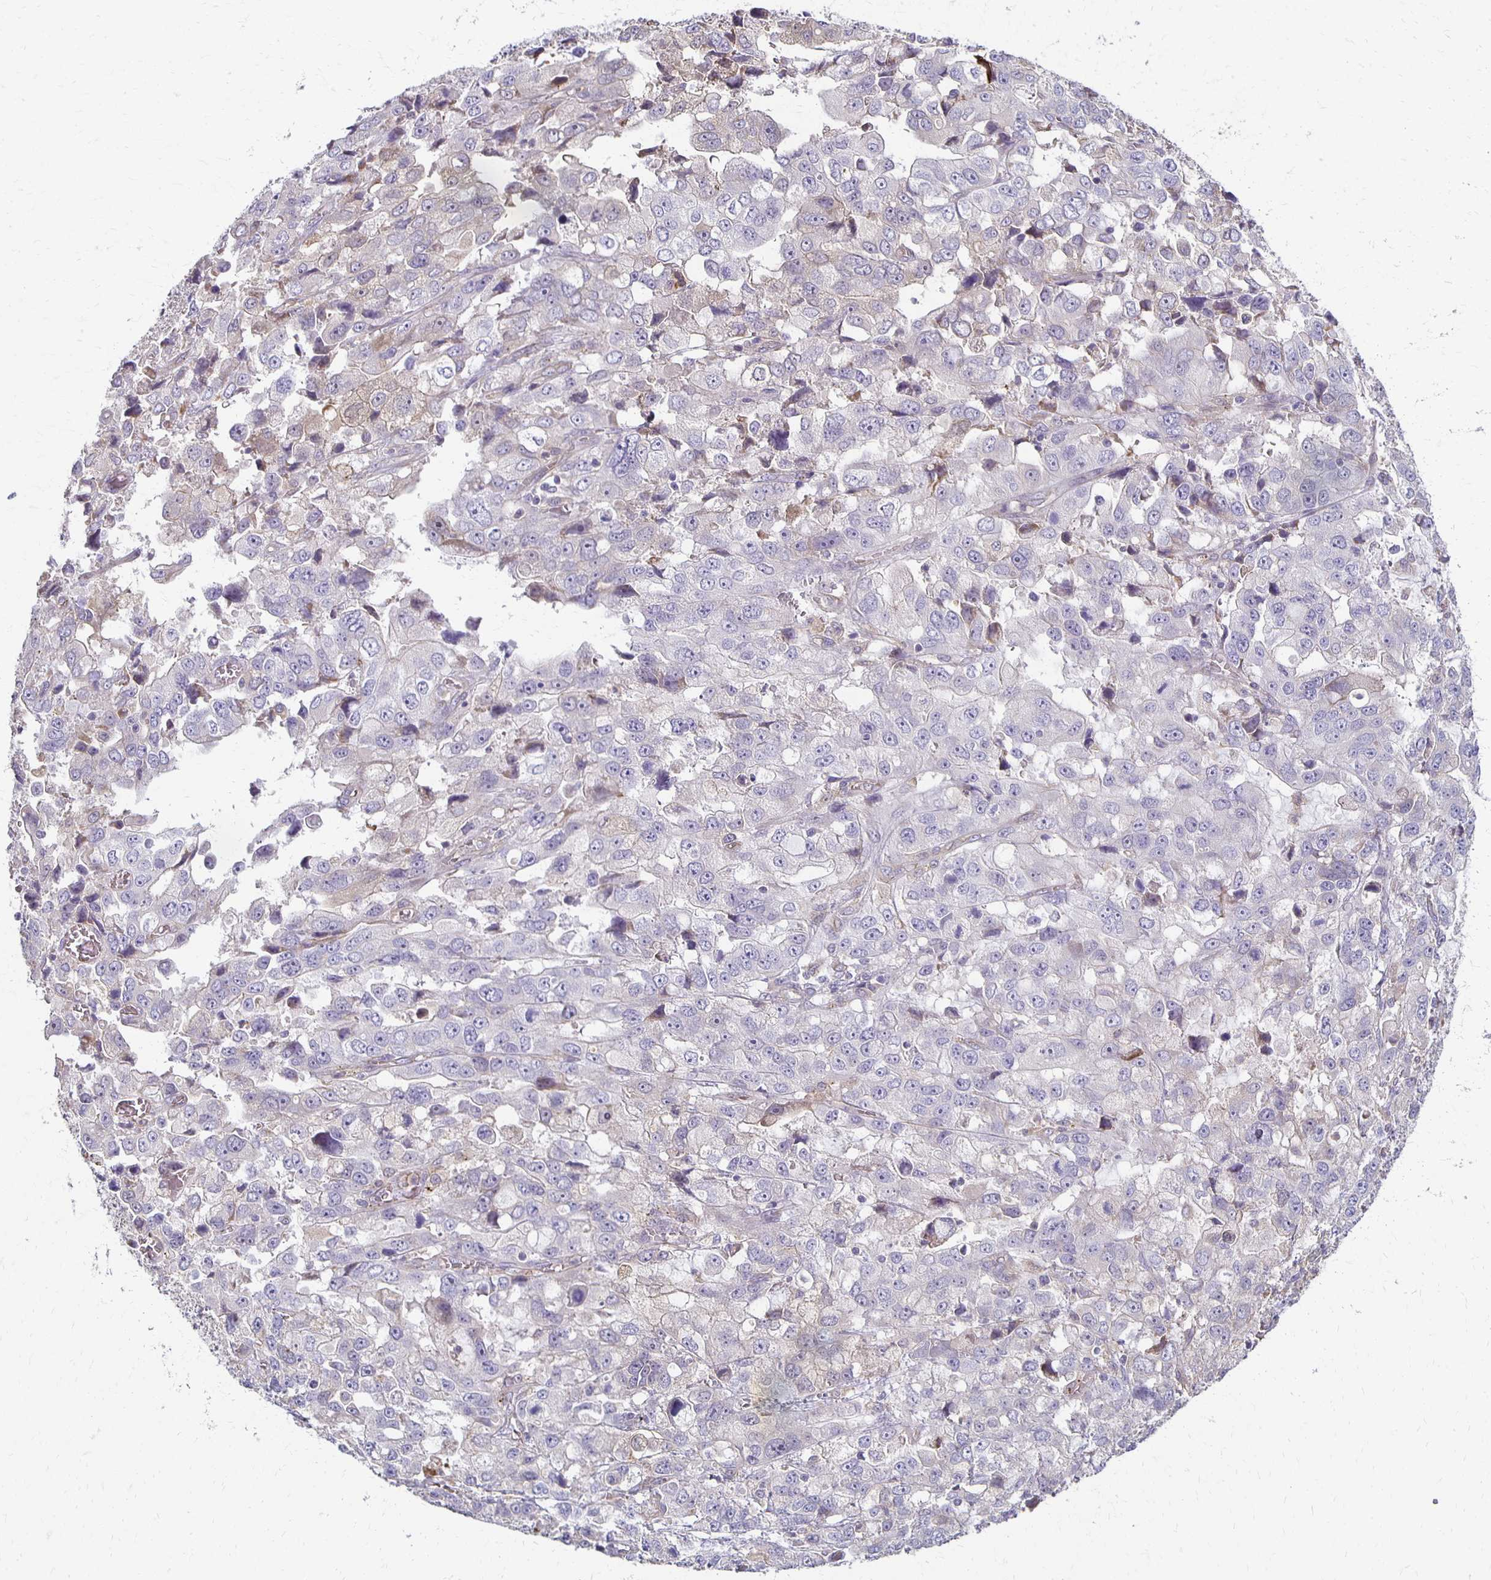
{"staining": {"intensity": "negative", "quantity": "none", "location": "none"}, "tissue": "stomach cancer", "cell_type": "Tumor cells", "image_type": "cancer", "snomed": [{"axis": "morphology", "description": "Adenocarcinoma, NOS"}, {"axis": "topography", "description": "Stomach, upper"}], "caption": "Image shows no significant protein expression in tumor cells of adenocarcinoma (stomach).", "gene": "GPX4", "patient": {"sex": "female", "age": 81}}